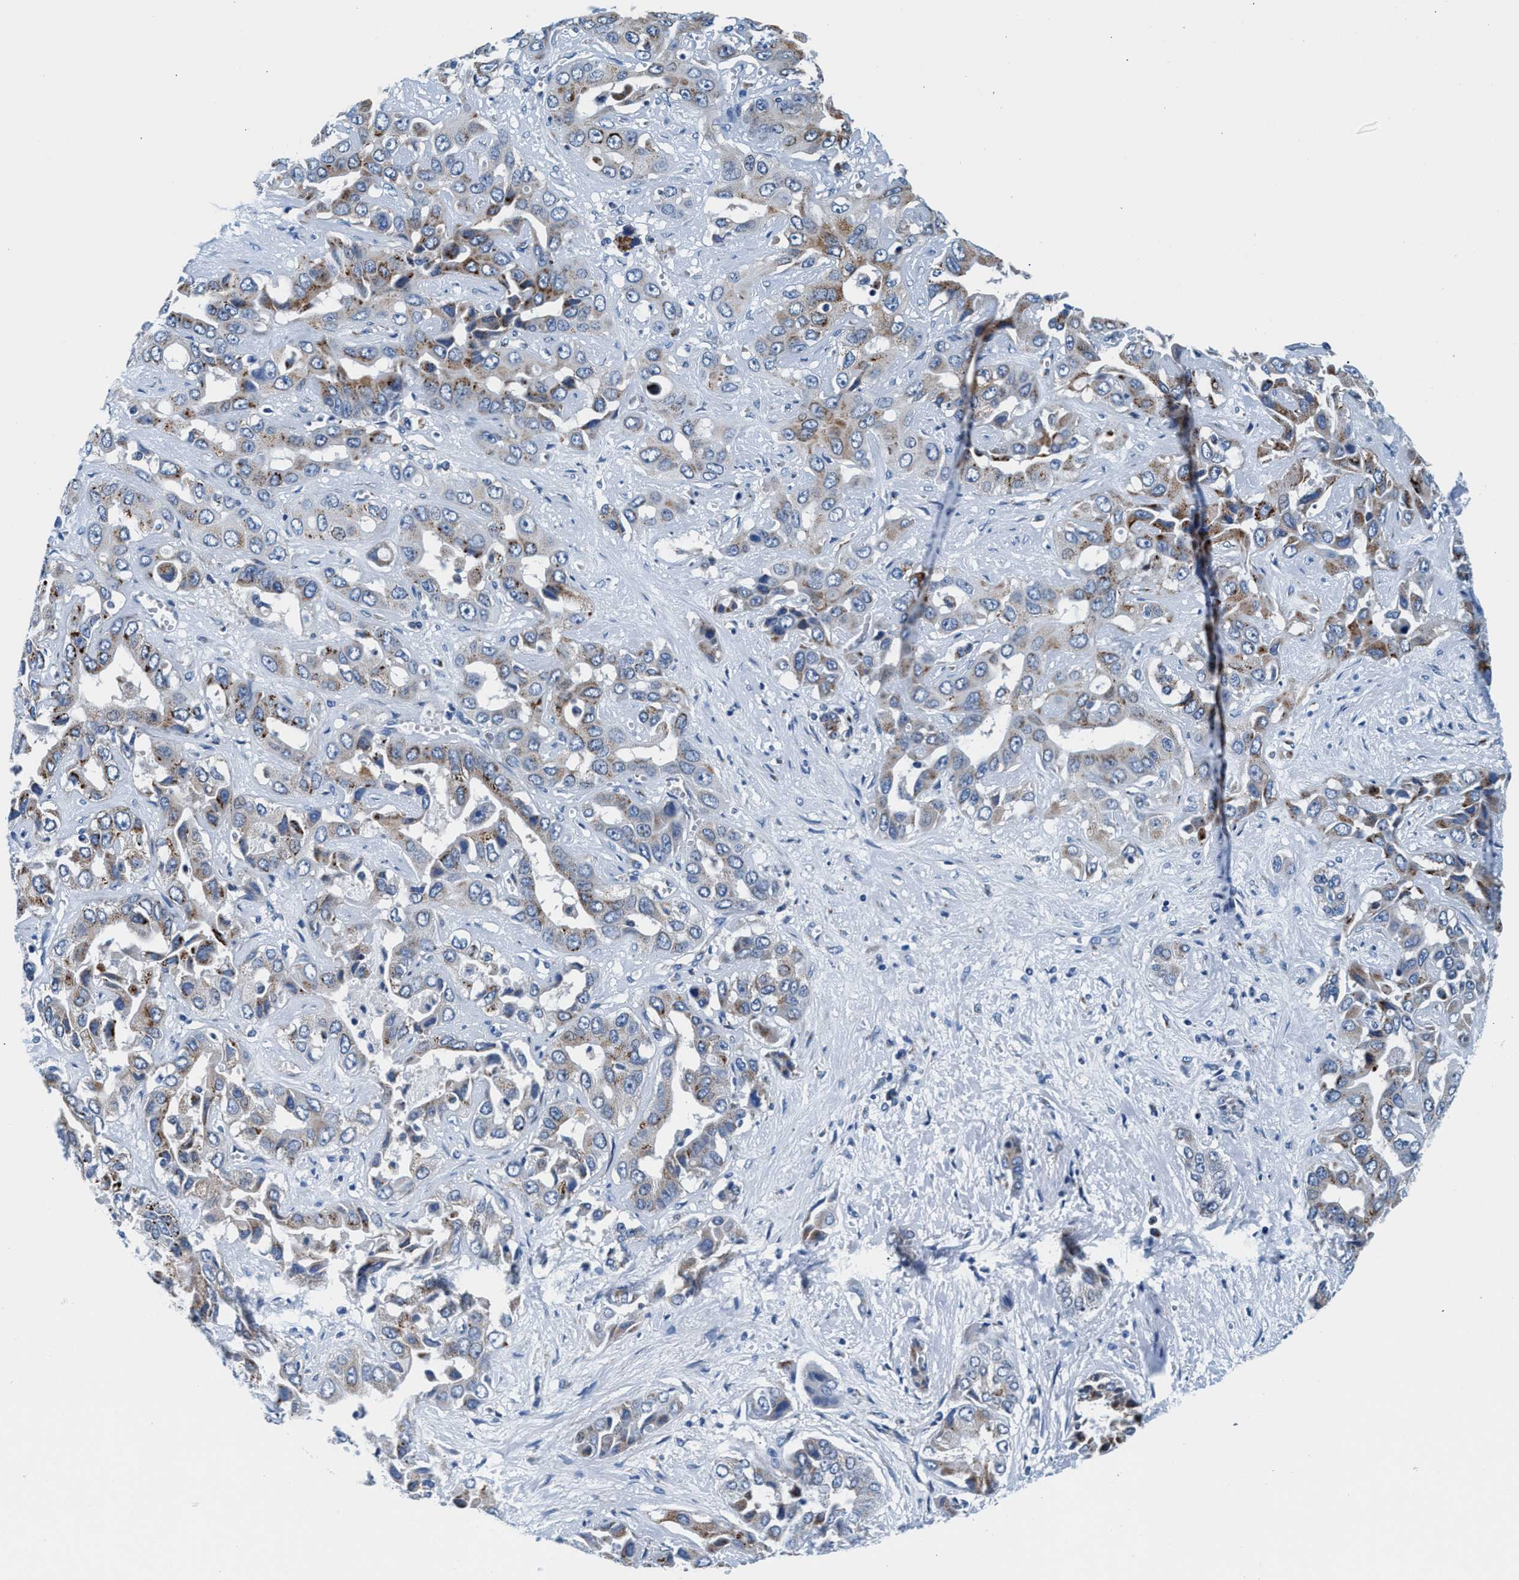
{"staining": {"intensity": "moderate", "quantity": "25%-75%", "location": "cytoplasmic/membranous"}, "tissue": "liver cancer", "cell_type": "Tumor cells", "image_type": "cancer", "snomed": [{"axis": "morphology", "description": "Cholangiocarcinoma"}, {"axis": "topography", "description": "Liver"}], "caption": "Immunohistochemistry (IHC) micrograph of liver cholangiocarcinoma stained for a protein (brown), which demonstrates medium levels of moderate cytoplasmic/membranous positivity in approximately 25%-75% of tumor cells.", "gene": "VPS53", "patient": {"sex": "female", "age": 52}}